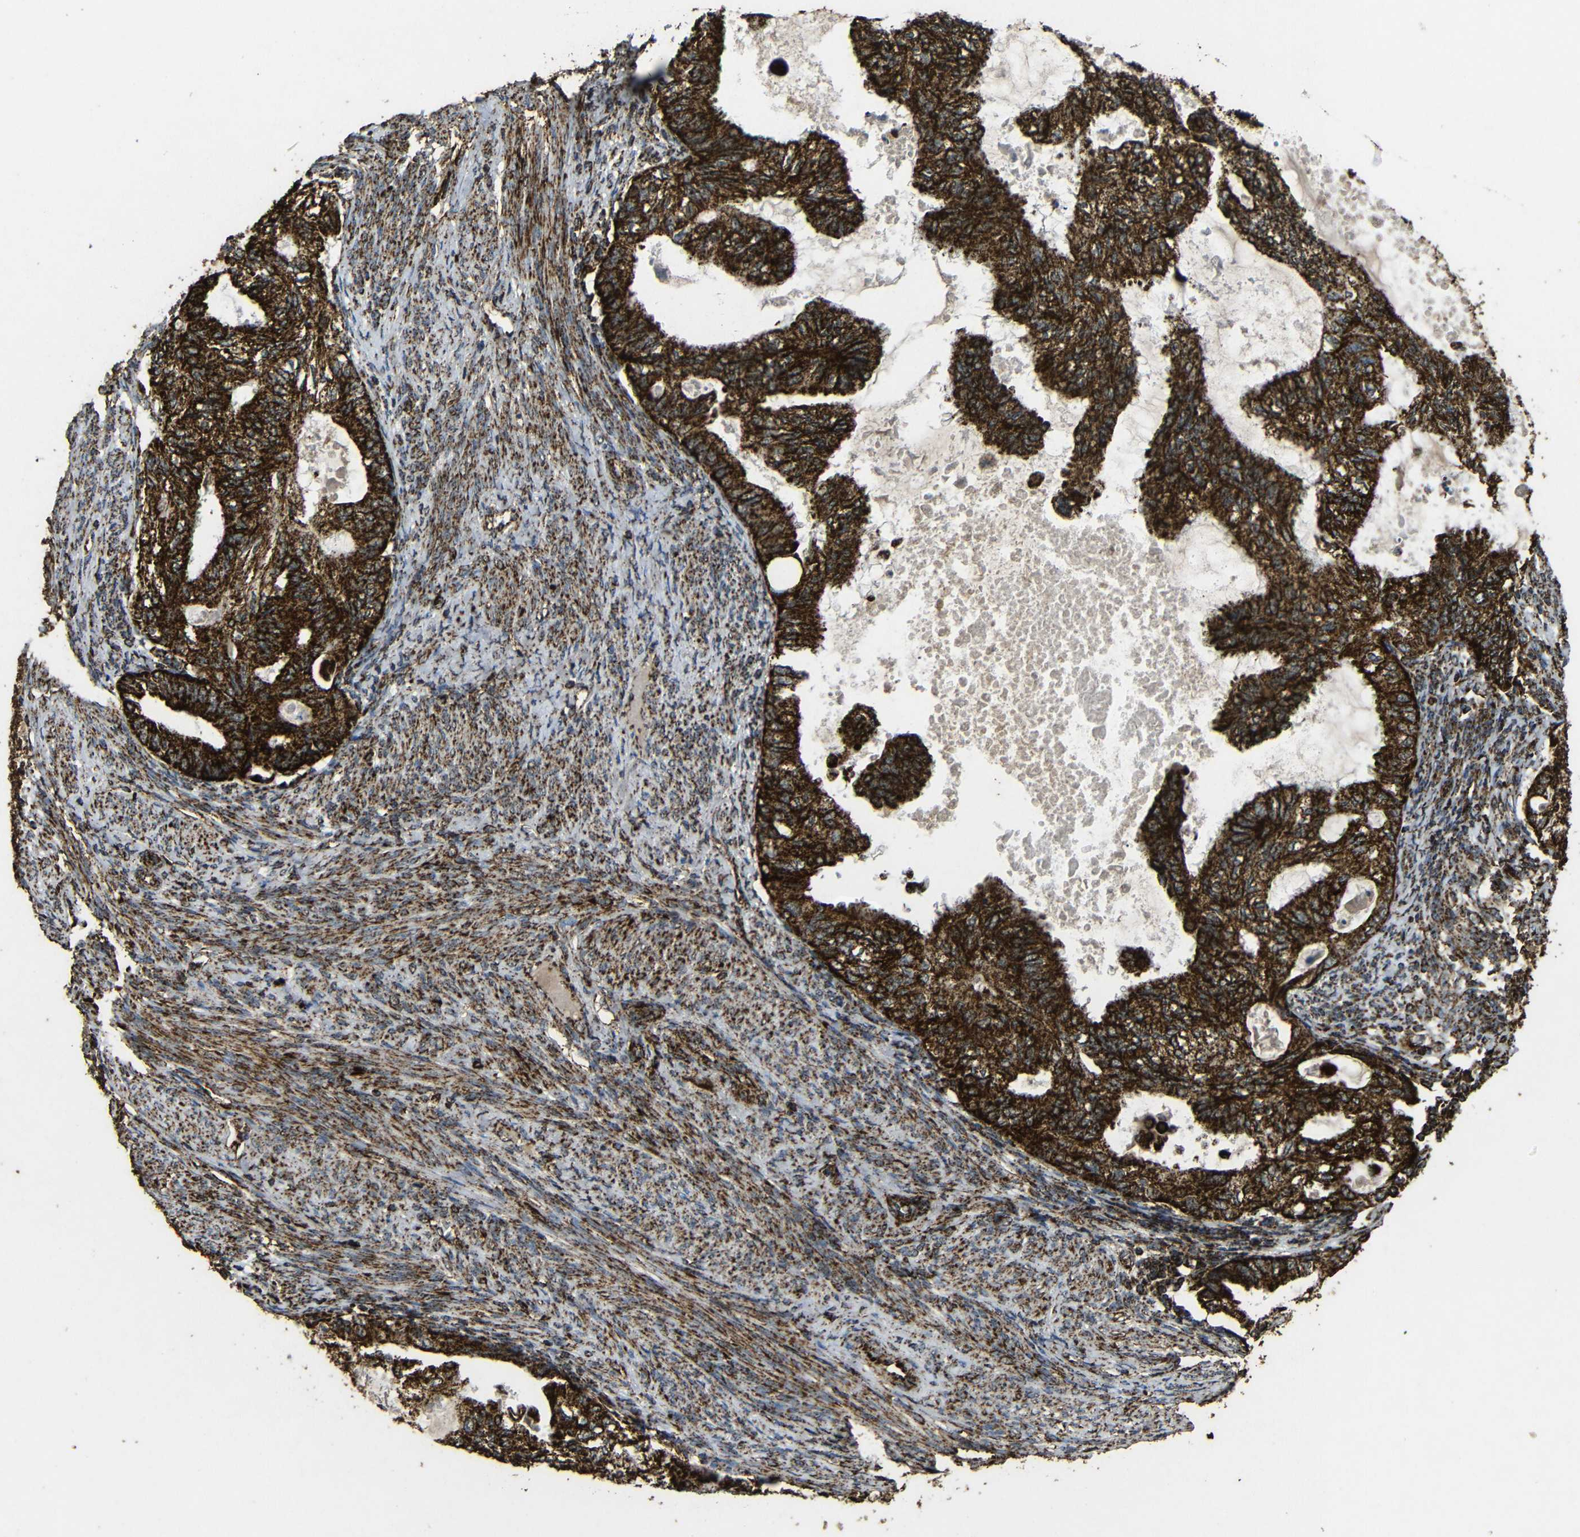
{"staining": {"intensity": "strong", "quantity": ">75%", "location": "cytoplasmic/membranous"}, "tissue": "cervical cancer", "cell_type": "Tumor cells", "image_type": "cancer", "snomed": [{"axis": "morphology", "description": "Normal tissue, NOS"}, {"axis": "morphology", "description": "Adenocarcinoma, NOS"}, {"axis": "topography", "description": "Cervix"}, {"axis": "topography", "description": "Endometrium"}], "caption": "This micrograph shows immunohistochemistry (IHC) staining of human cervical cancer (adenocarcinoma), with high strong cytoplasmic/membranous expression in approximately >75% of tumor cells.", "gene": "ATP5F1A", "patient": {"sex": "female", "age": 86}}